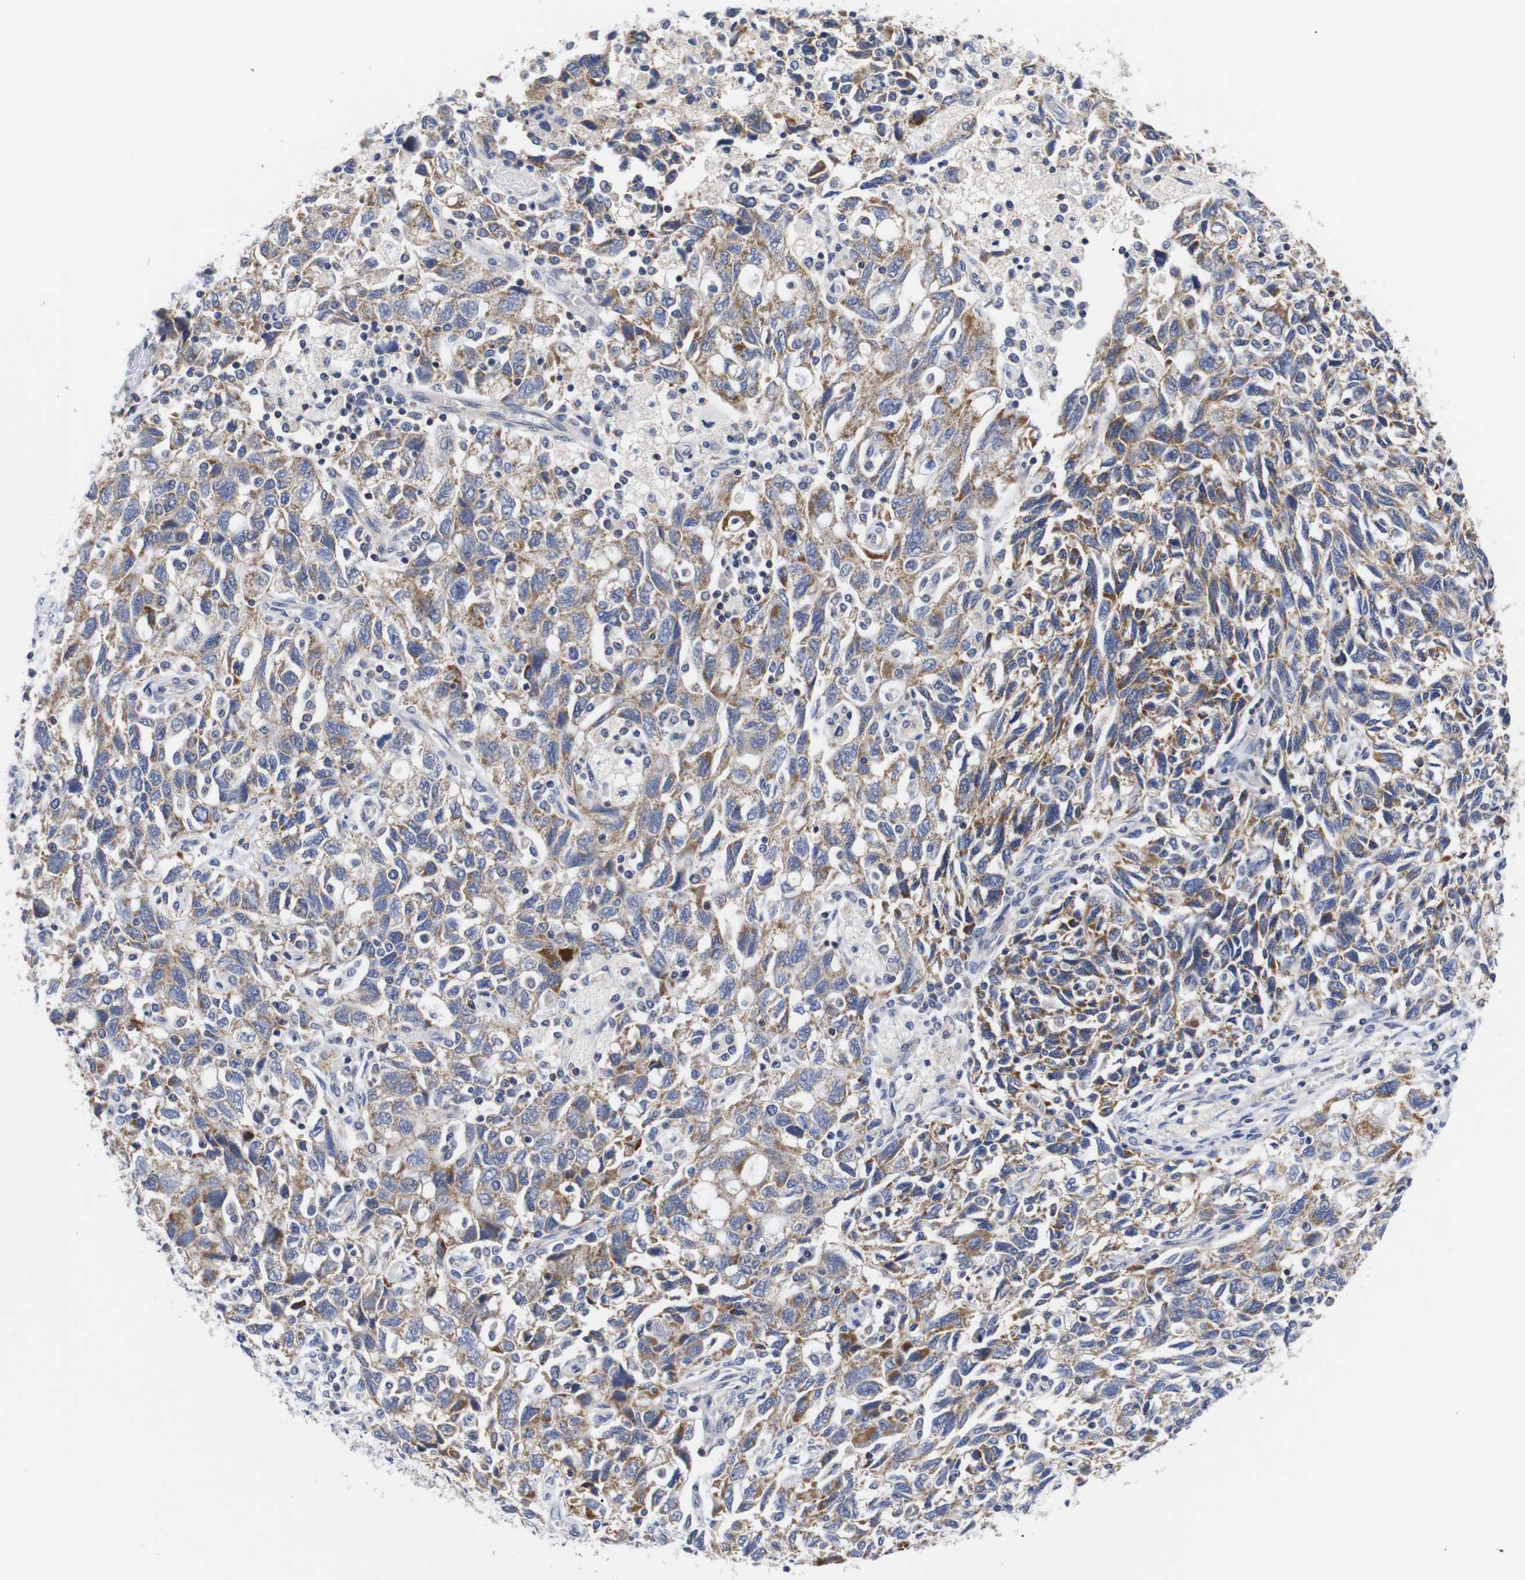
{"staining": {"intensity": "moderate", "quantity": ">75%", "location": "cytoplasmic/membranous"}, "tissue": "ovarian cancer", "cell_type": "Tumor cells", "image_type": "cancer", "snomed": [{"axis": "morphology", "description": "Carcinoma, NOS"}, {"axis": "morphology", "description": "Cystadenocarcinoma, serous, NOS"}, {"axis": "topography", "description": "Ovary"}], "caption": "Immunohistochemistry (IHC) (DAB) staining of human carcinoma (ovarian) displays moderate cytoplasmic/membranous protein staining in approximately >75% of tumor cells.", "gene": "OPN3", "patient": {"sex": "female", "age": 69}}